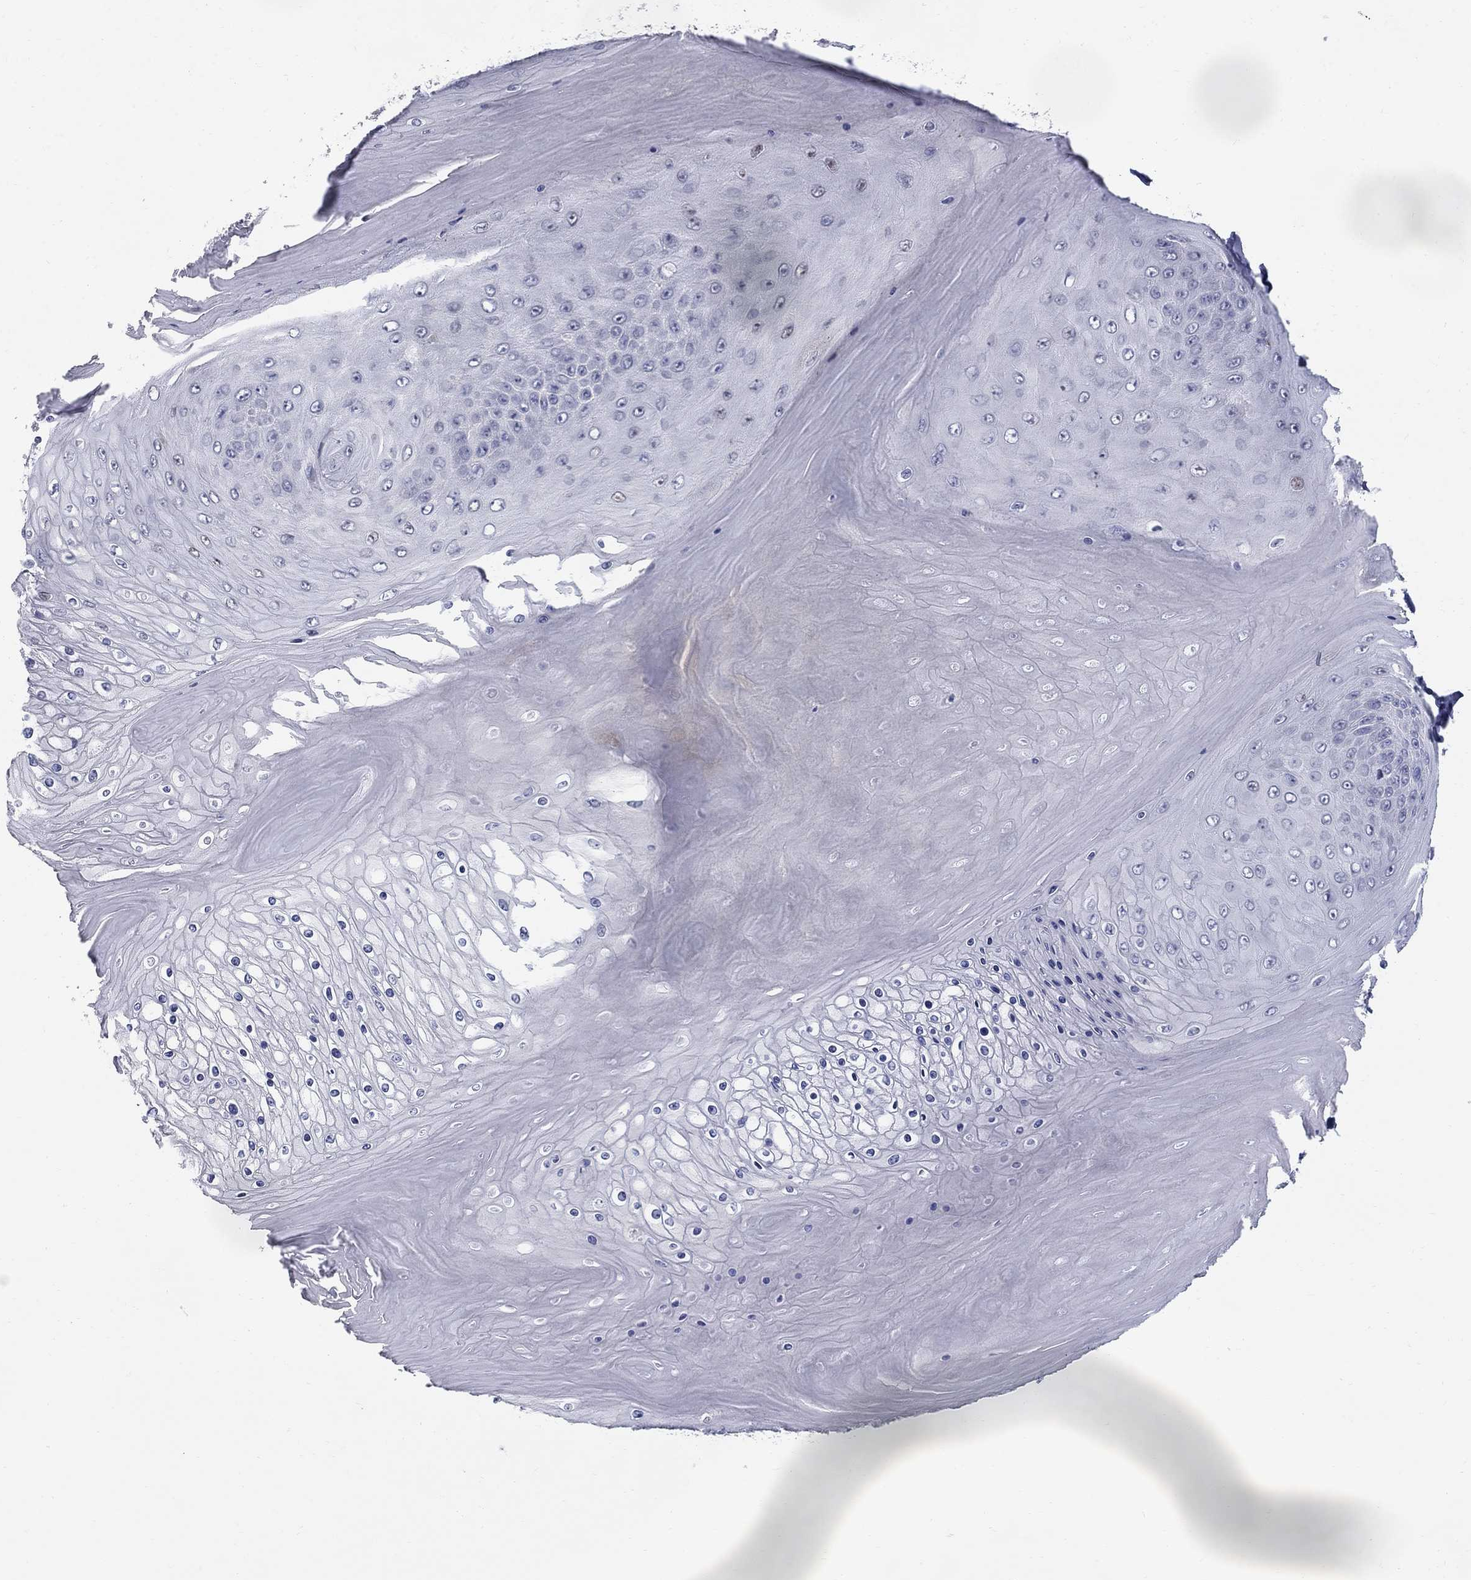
{"staining": {"intensity": "negative", "quantity": "none", "location": "none"}, "tissue": "skin cancer", "cell_type": "Tumor cells", "image_type": "cancer", "snomed": [{"axis": "morphology", "description": "Squamous cell carcinoma, NOS"}, {"axis": "topography", "description": "Skin"}], "caption": "Immunohistochemistry image of neoplastic tissue: human skin cancer (squamous cell carcinoma) stained with DAB (3,3'-diaminobenzidine) reveals no significant protein positivity in tumor cells.", "gene": "NTRK2", "patient": {"sex": "male", "age": 62}}